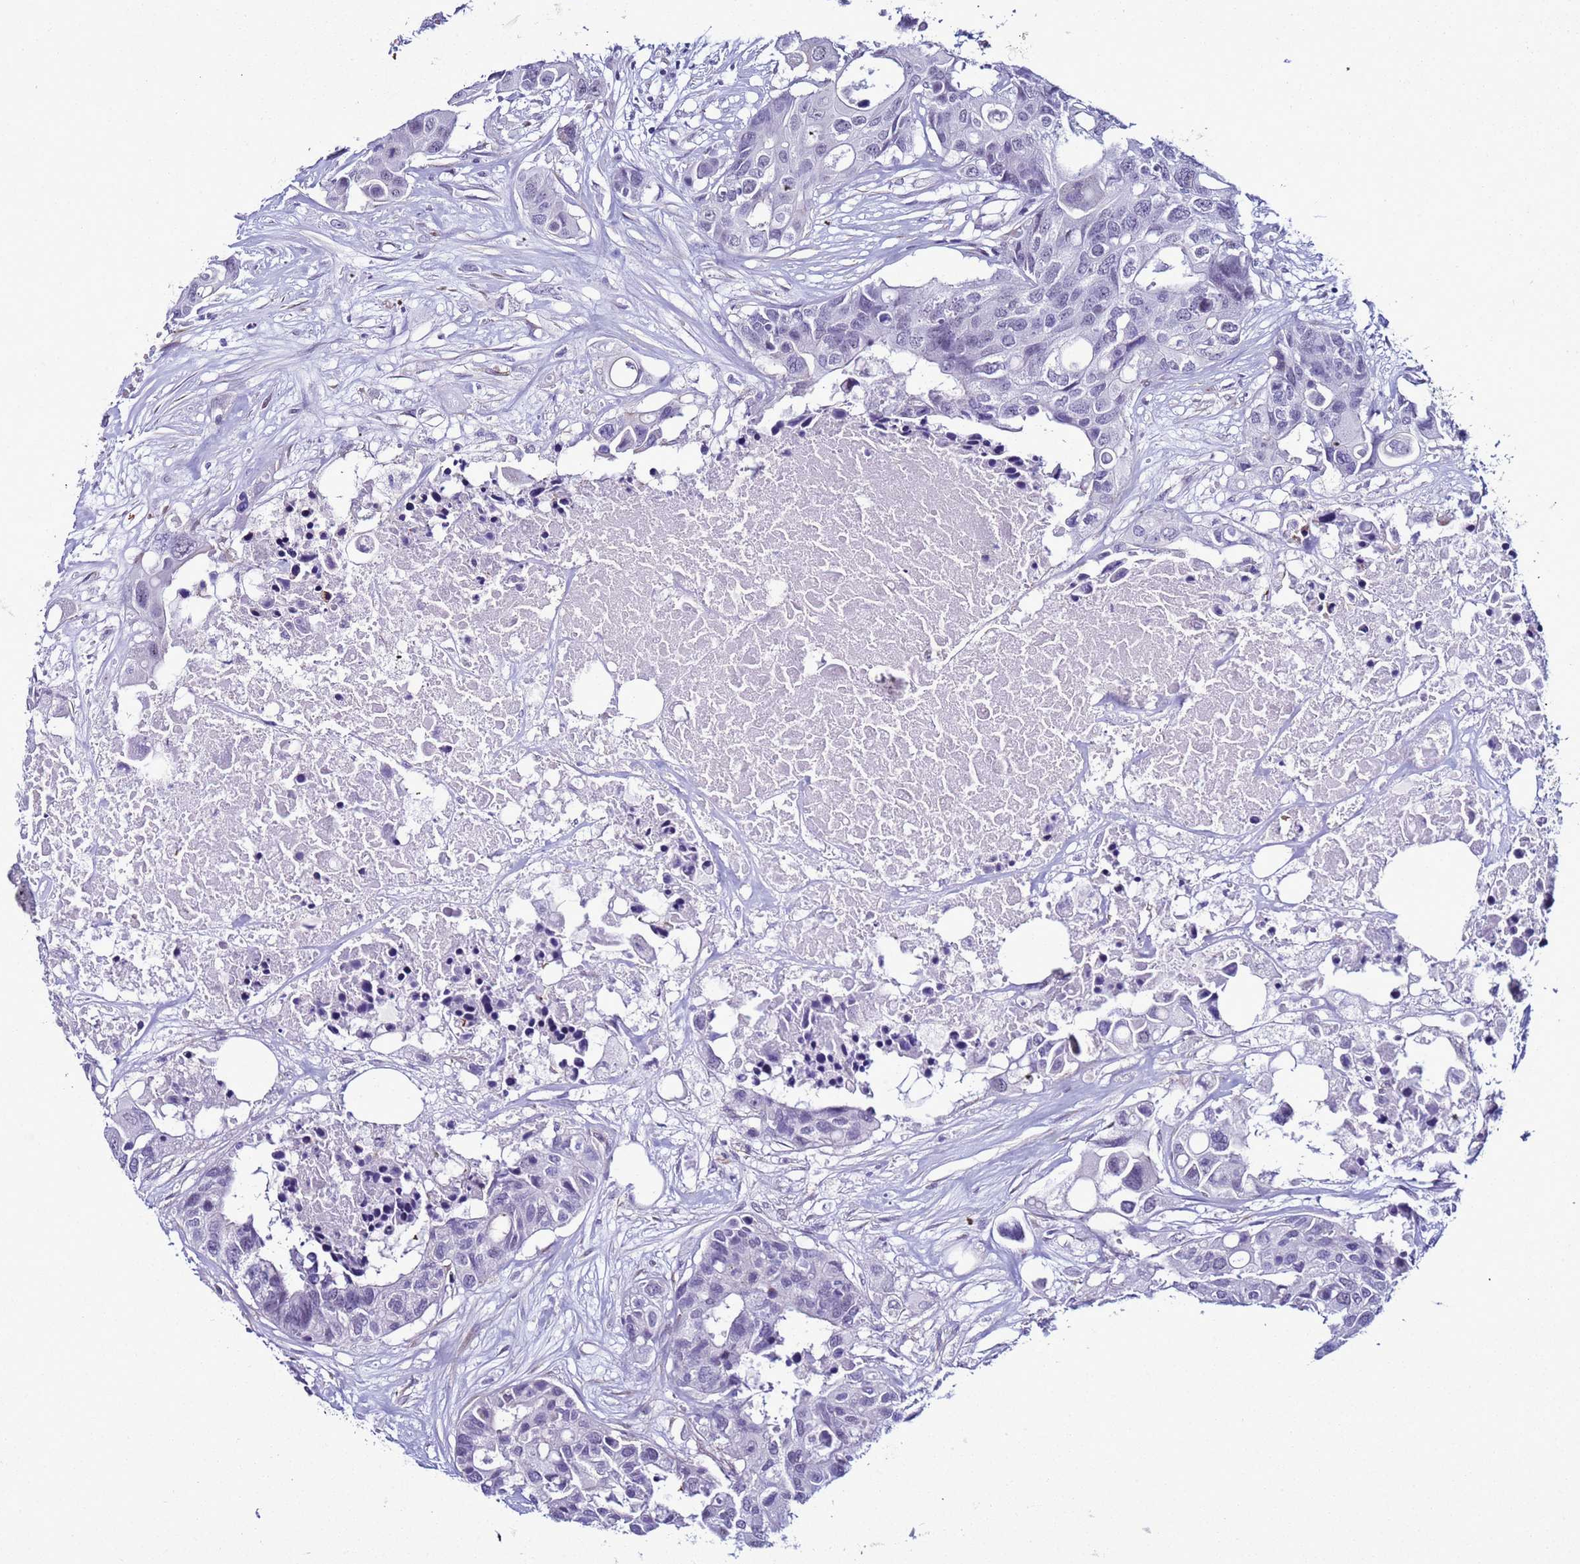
{"staining": {"intensity": "negative", "quantity": "none", "location": "none"}, "tissue": "colorectal cancer", "cell_type": "Tumor cells", "image_type": "cancer", "snomed": [{"axis": "morphology", "description": "Adenocarcinoma, NOS"}, {"axis": "topography", "description": "Colon"}], "caption": "DAB immunohistochemical staining of human adenocarcinoma (colorectal) displays no significant expression in tumor cells.", "gene": "LRRC10B", "patient": {"sex": "male", "age": 77}}